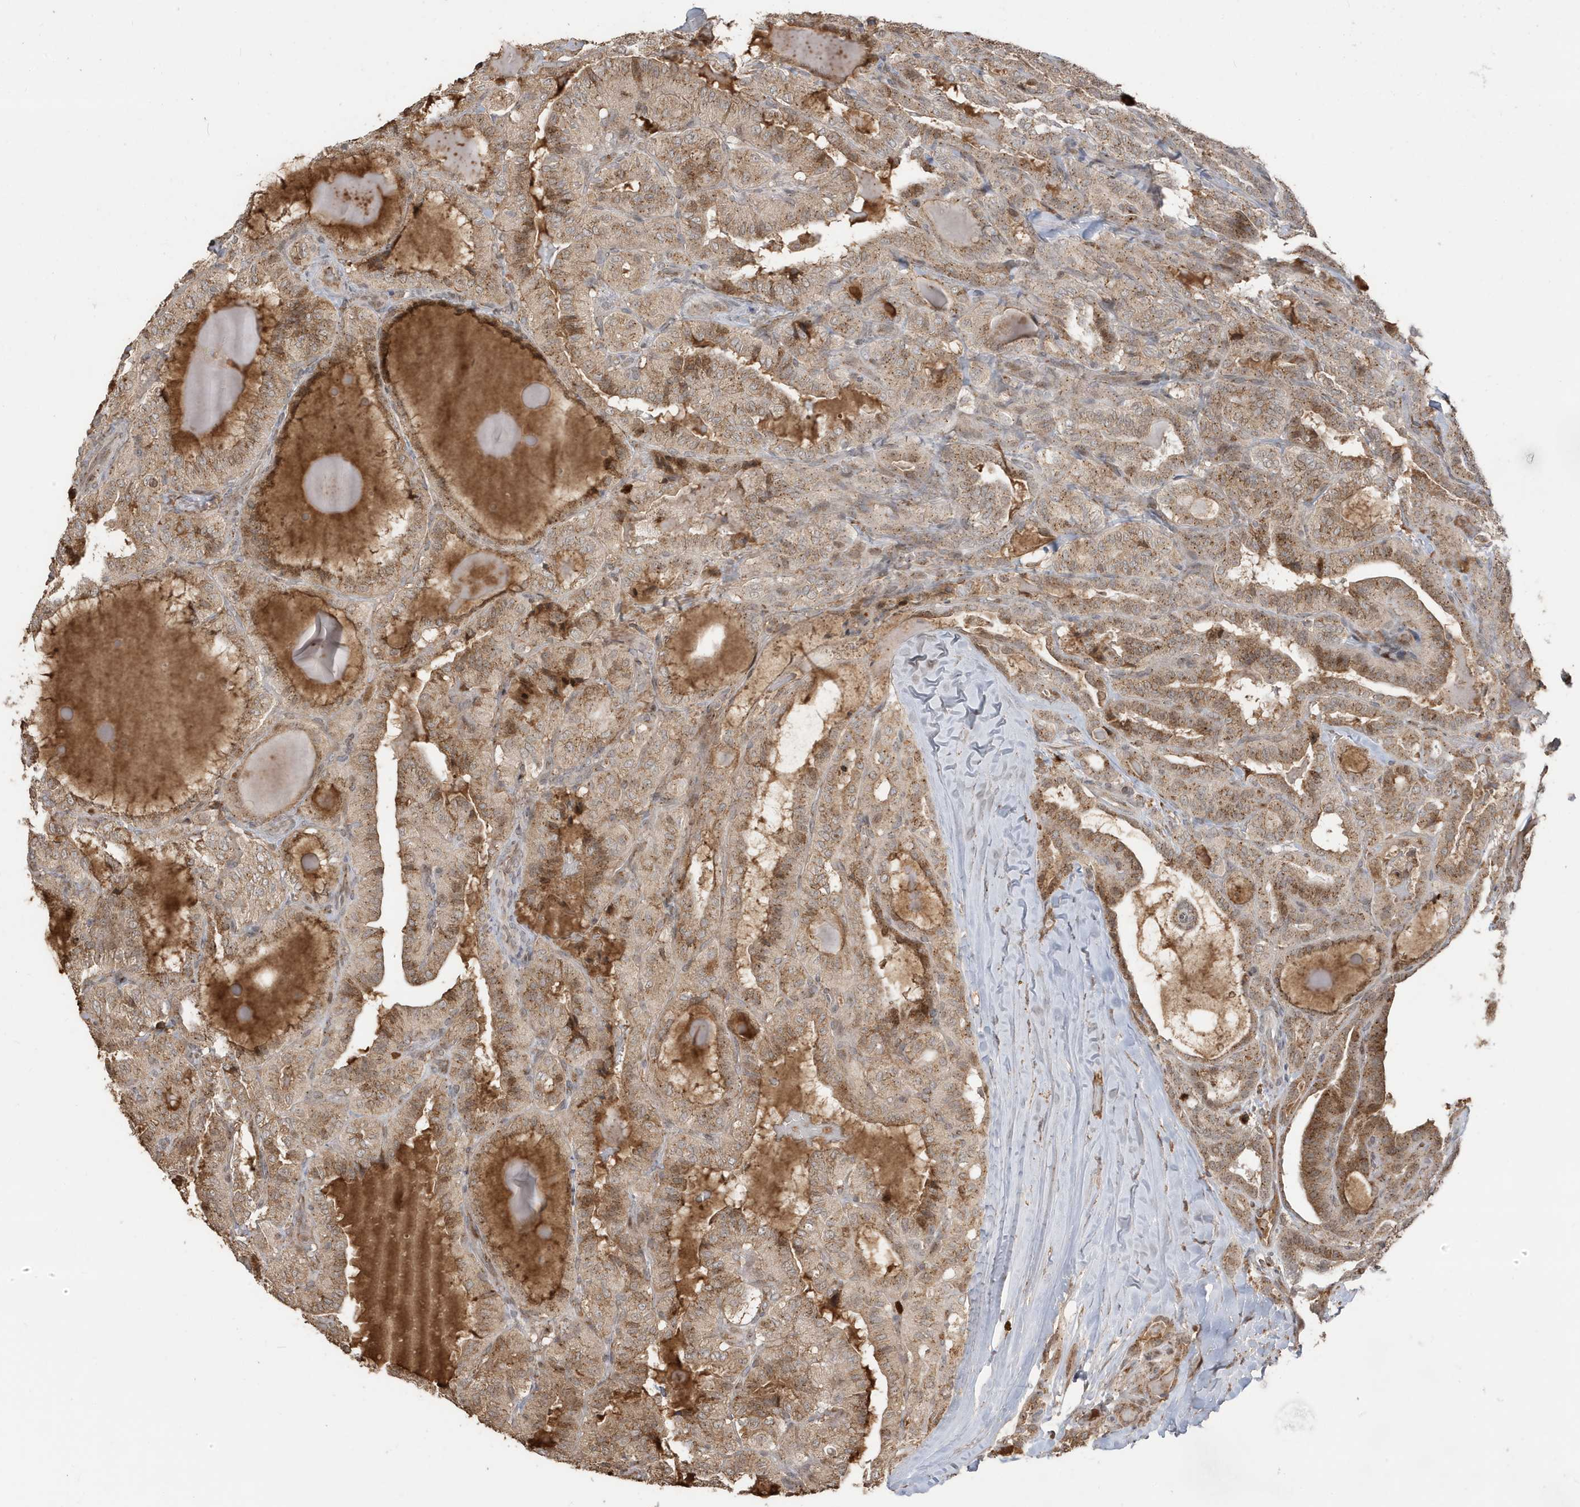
{"staining": {"intensity": "moderate", "quantity": ">75%", "location": "cytoplasmic/membranous"}, "tissue": "thyroid cancer", "cell_type": "Tumor cells", "image_type": "cancer", "snomed": [{"axis": "morphology", "description": "Papillary adenocarcinoma, NOS"}, {"axis": "topography", "description": "Thyroid gland"}], "caption": "Thyroid cancer stained with DAB (3,3'-diaminobenzidine) immunohistochemistry (IHC) shows medium levels of moderate cytoplasmic/membranous staining in about >75% of tumor cells.", "gene": "RER1", "patient": {"sex": "male", "age": 77}}